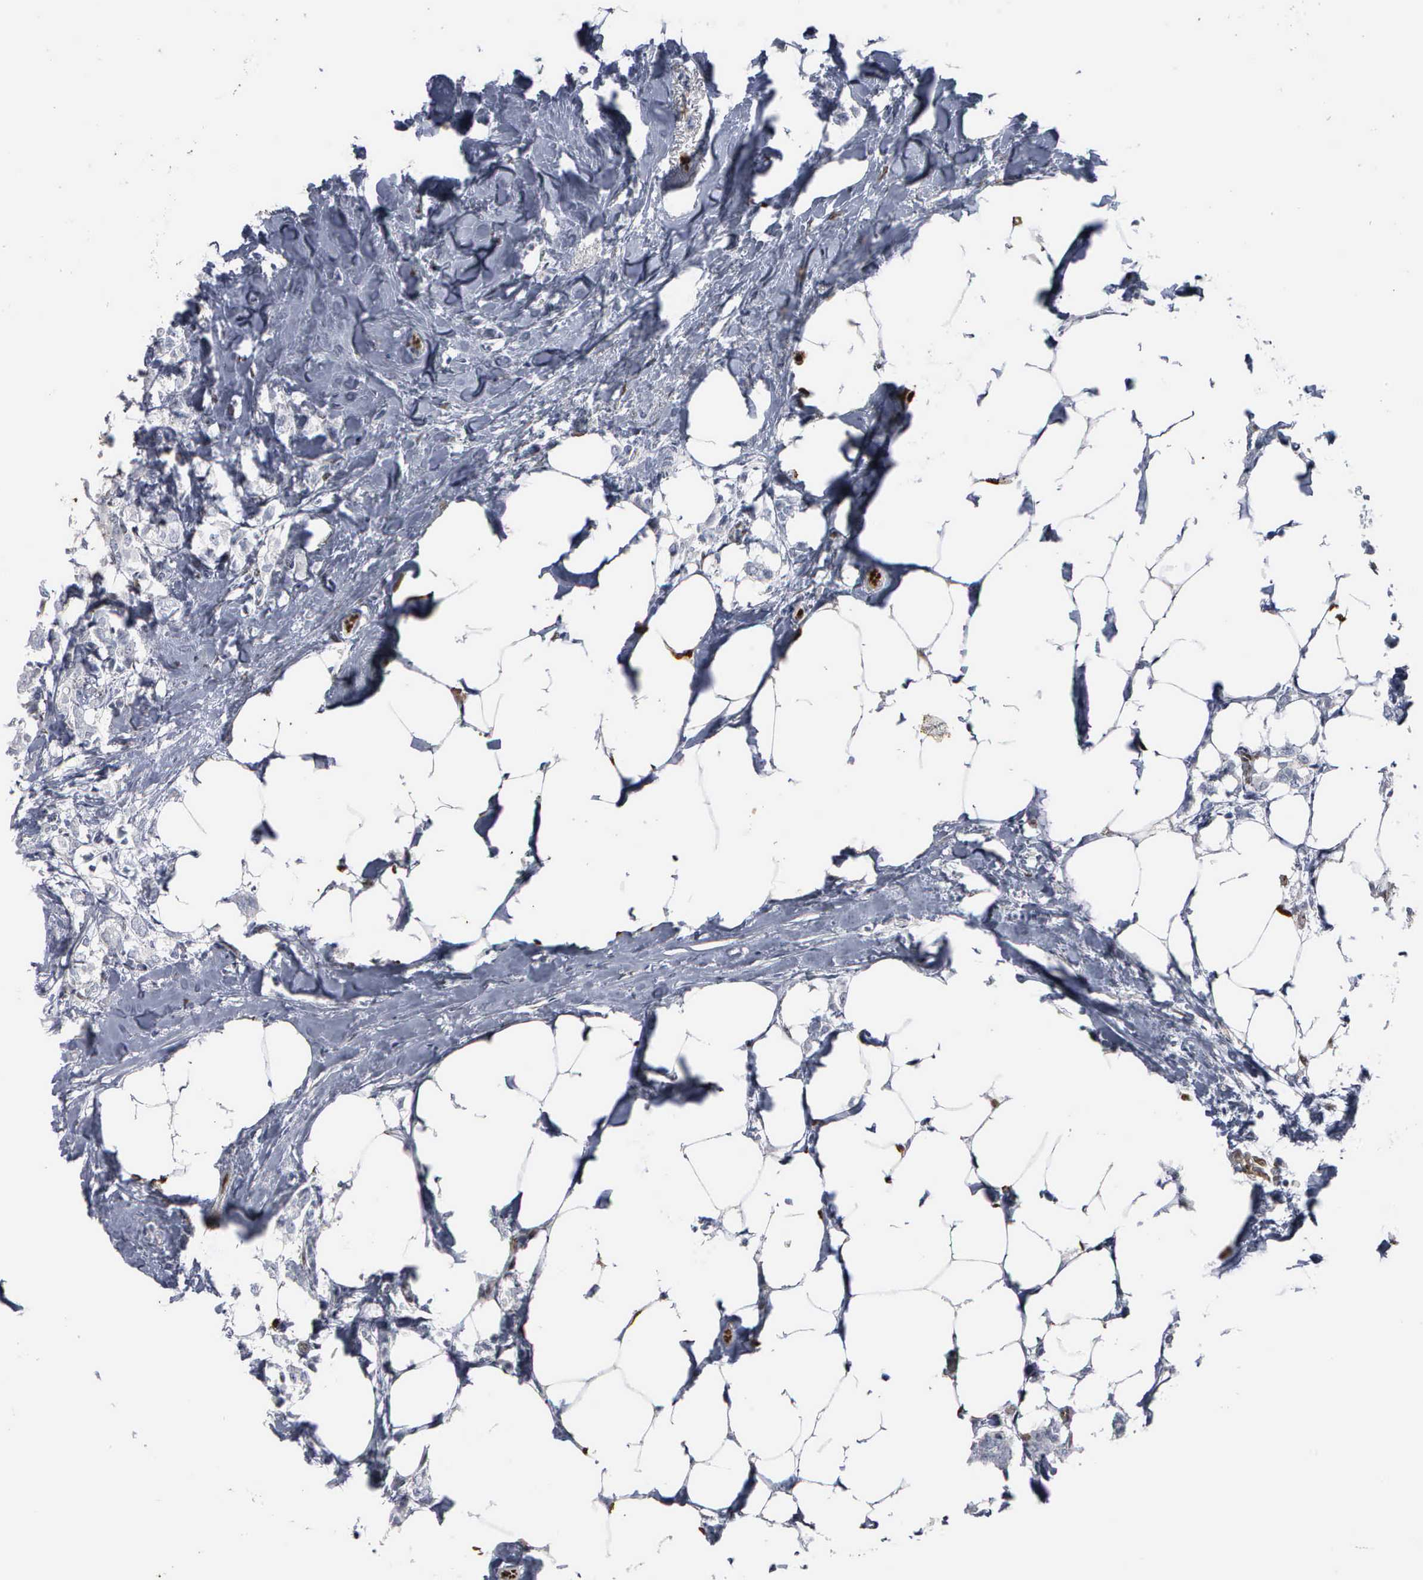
{"staining": {"intensity": "negative", "quantity": "none", "location": "none"}, "tissue": "breast cancer", "cell_type": "Tumor cells", "image_type": "cancer", "snomed": [{"axis": "morphology", "description": "Duct carcinoma"}, {"axis": "topography", "description": "Breast"}], "caption": "IHC of human breast infiltrating ductal carcinoma reveals no expression in tumor cells.", "gene": "FGF2", "patient": {"sex": "female", "age": 84}}